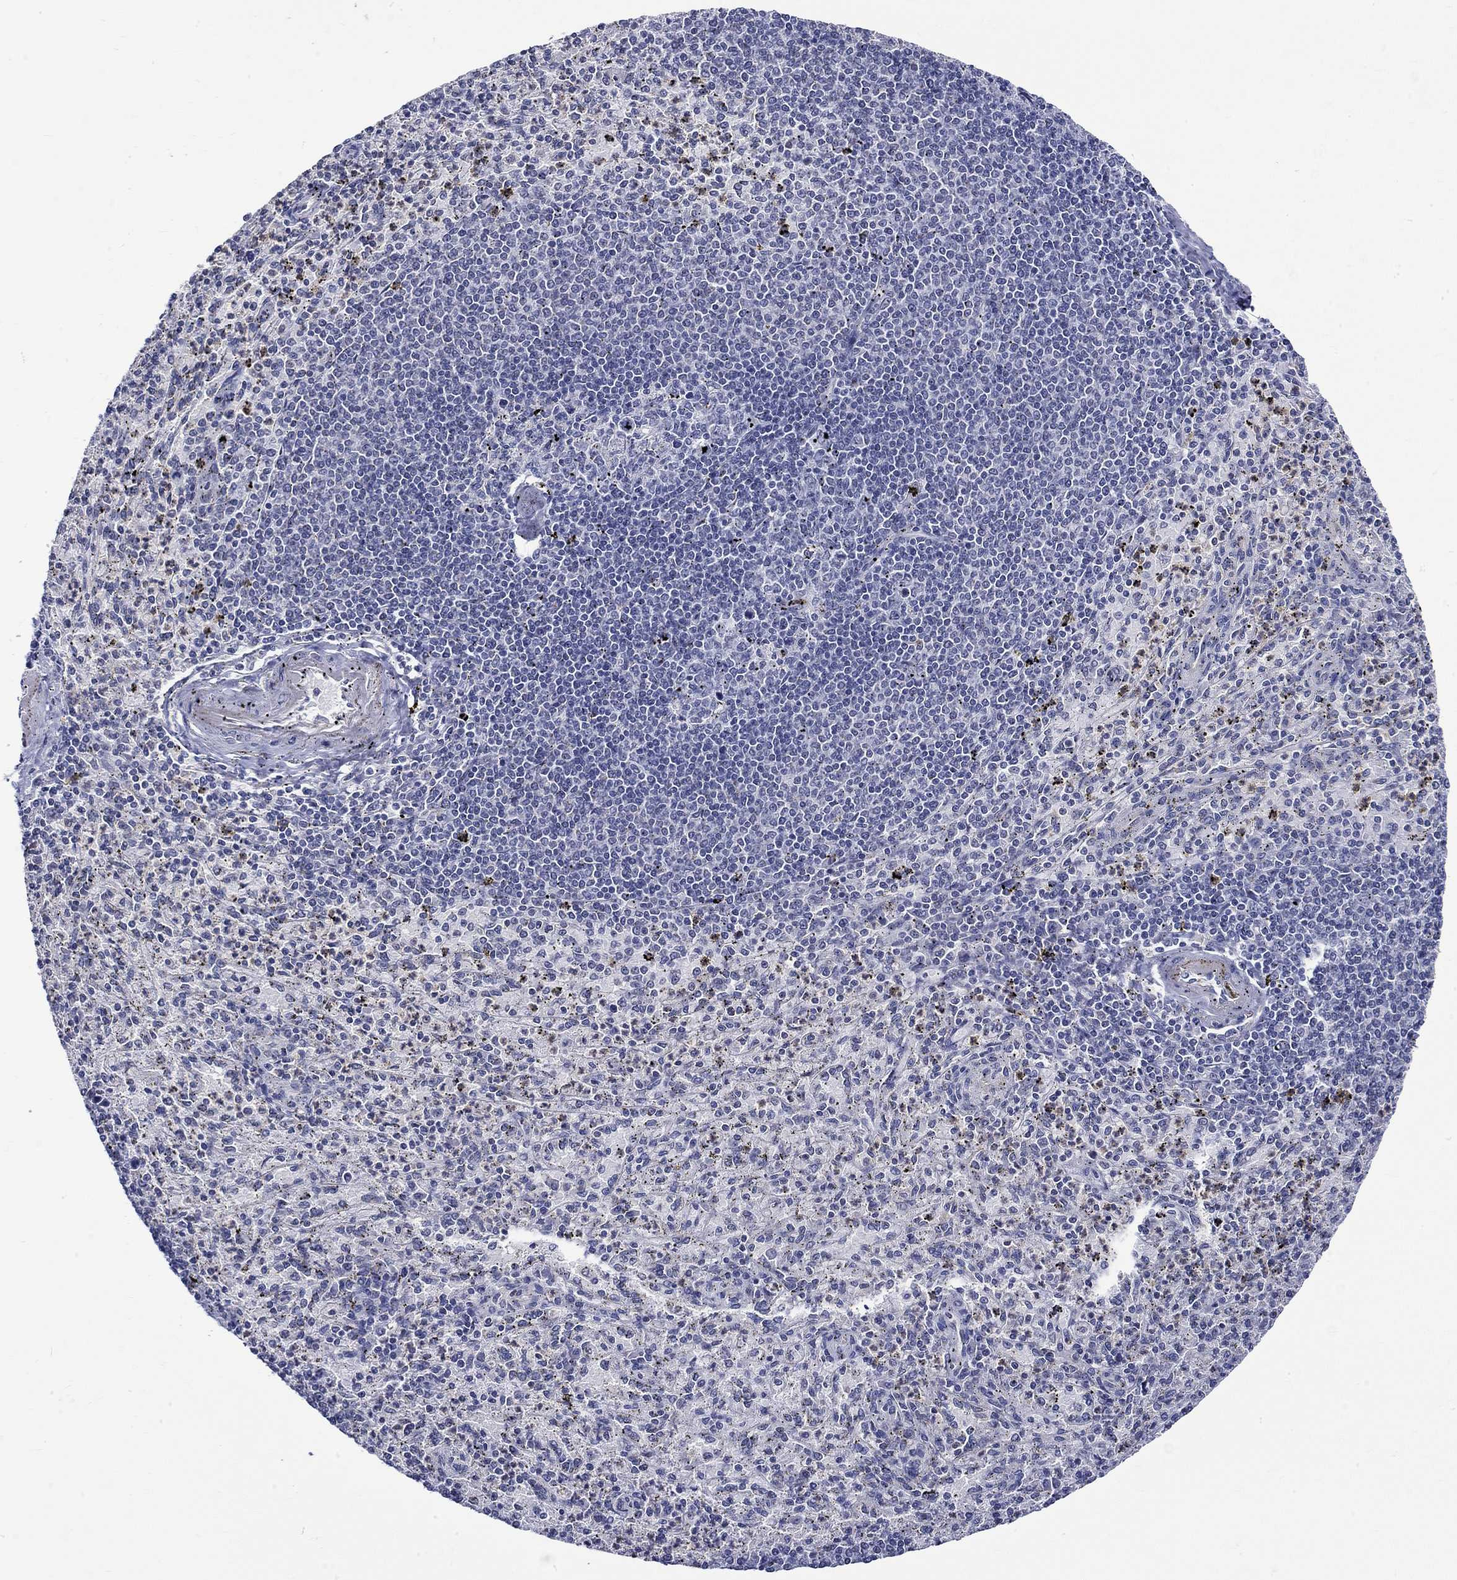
{"staining": {"intensity": "negative", "quantity": "none", "location": "none"}, "tissue": "spleen", "cell_type": "Cells in red pulp", "image_type": "normal", "snomed": [{"axis": "morphology", "description": "Normal tissue, NOS"}, {"axis": "topography", "description": "Spleen"}], "caption": "Micrograph shows no significant protein expression in cells in red pulp of normal spleen.", "gene": "ST6GALNAC1", "patient": {"sex": "male", "age": 60}}